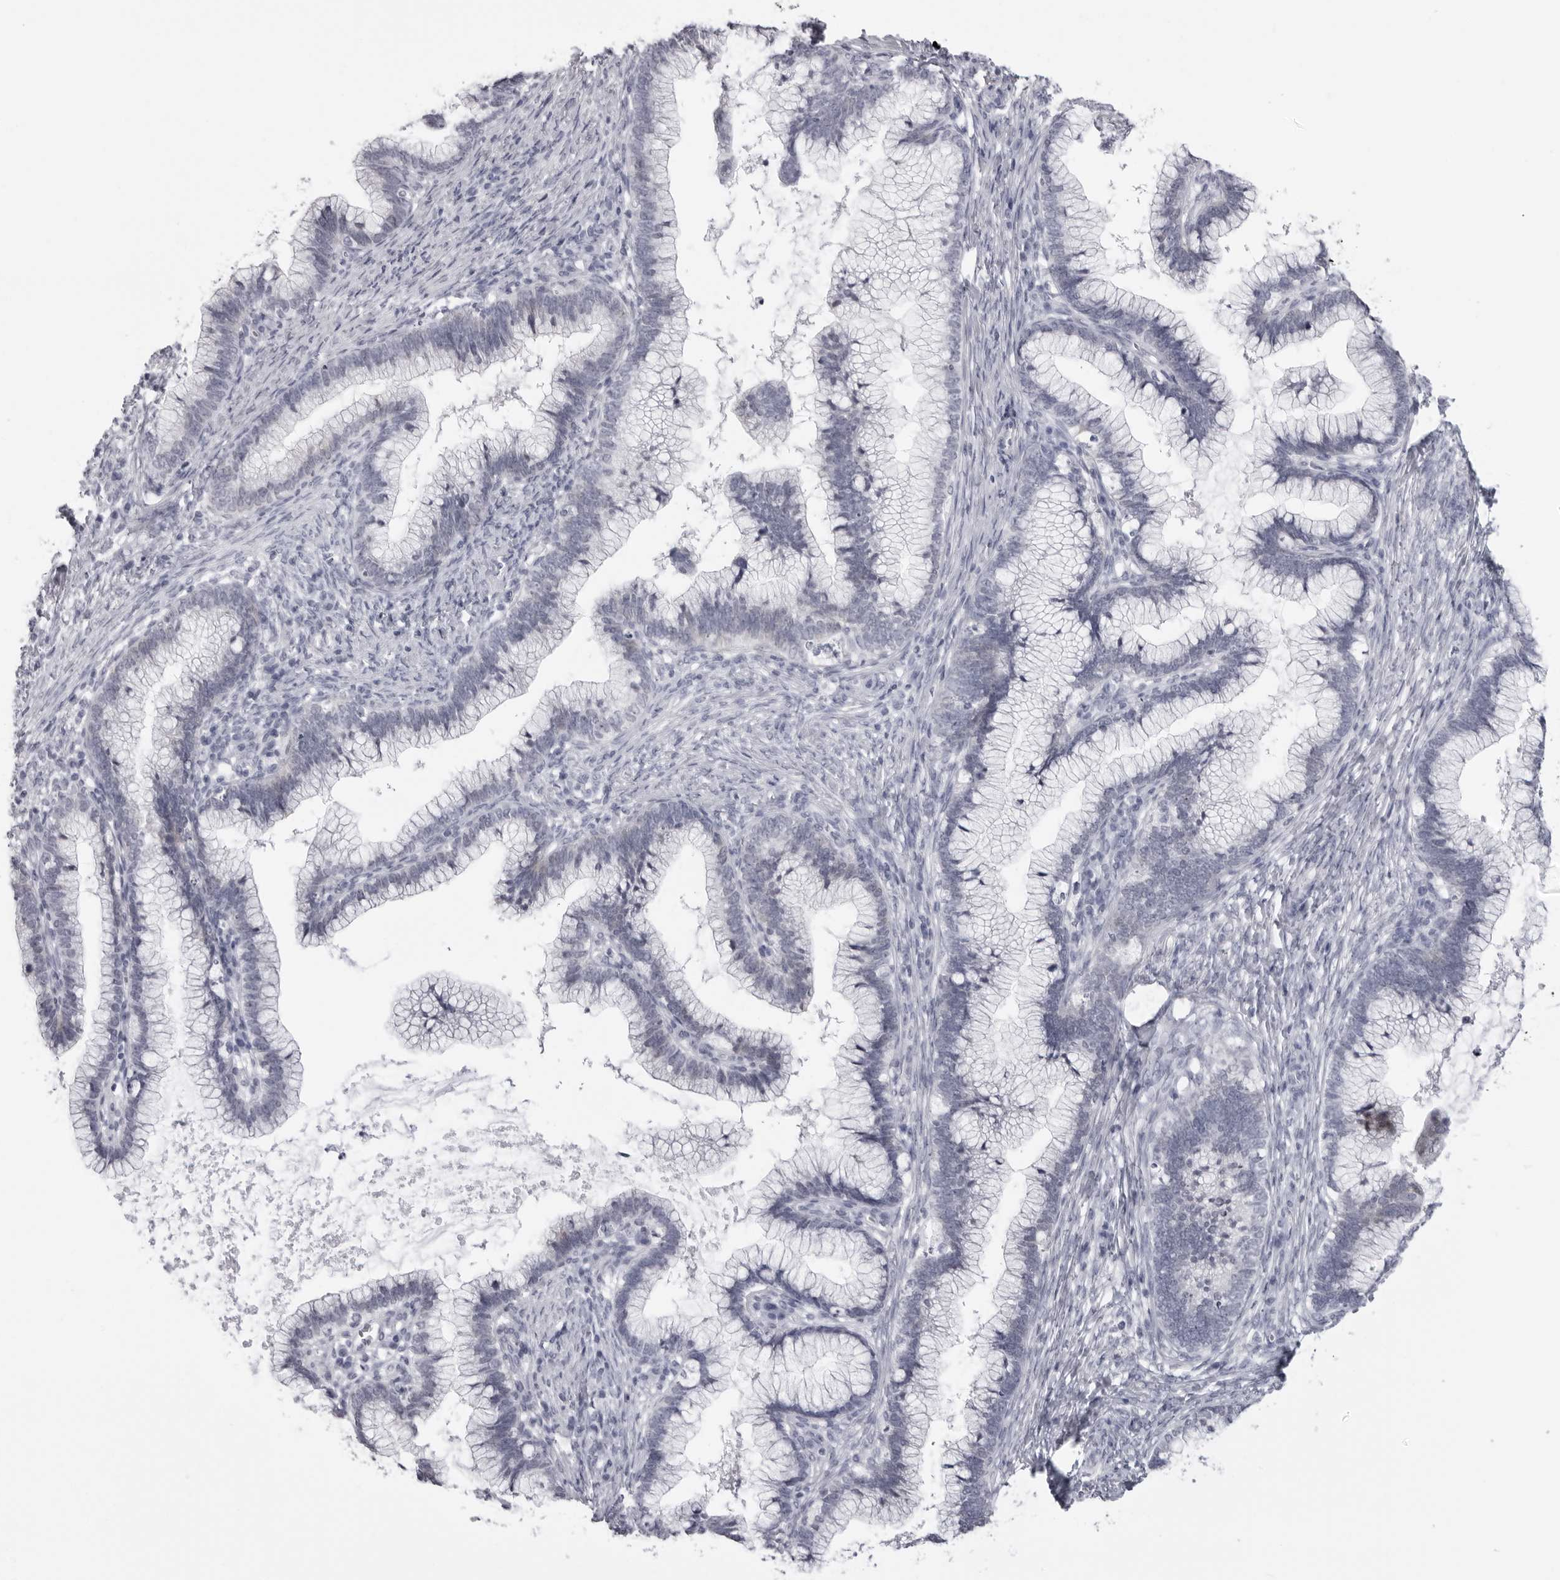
{"staining": {"intensity": "negative", "quantity": "none", "location": "none"}, "tissue": "cervical cancer", "cell_type": "Tumor cells", "image_type": "cancer", "snomed": [{"axis": "morphology", "description": "Adenocarcinoma, NOS"}, {"axis": "topography", "description": "Cervix"}], "caption": "A photomicrograph of cervical cancer (adenocarcinoma) stained for a protein shows no brown staining in tumor cells.", "gene": "DNALI1", "patient": {"sex": "female", "age": 36}}